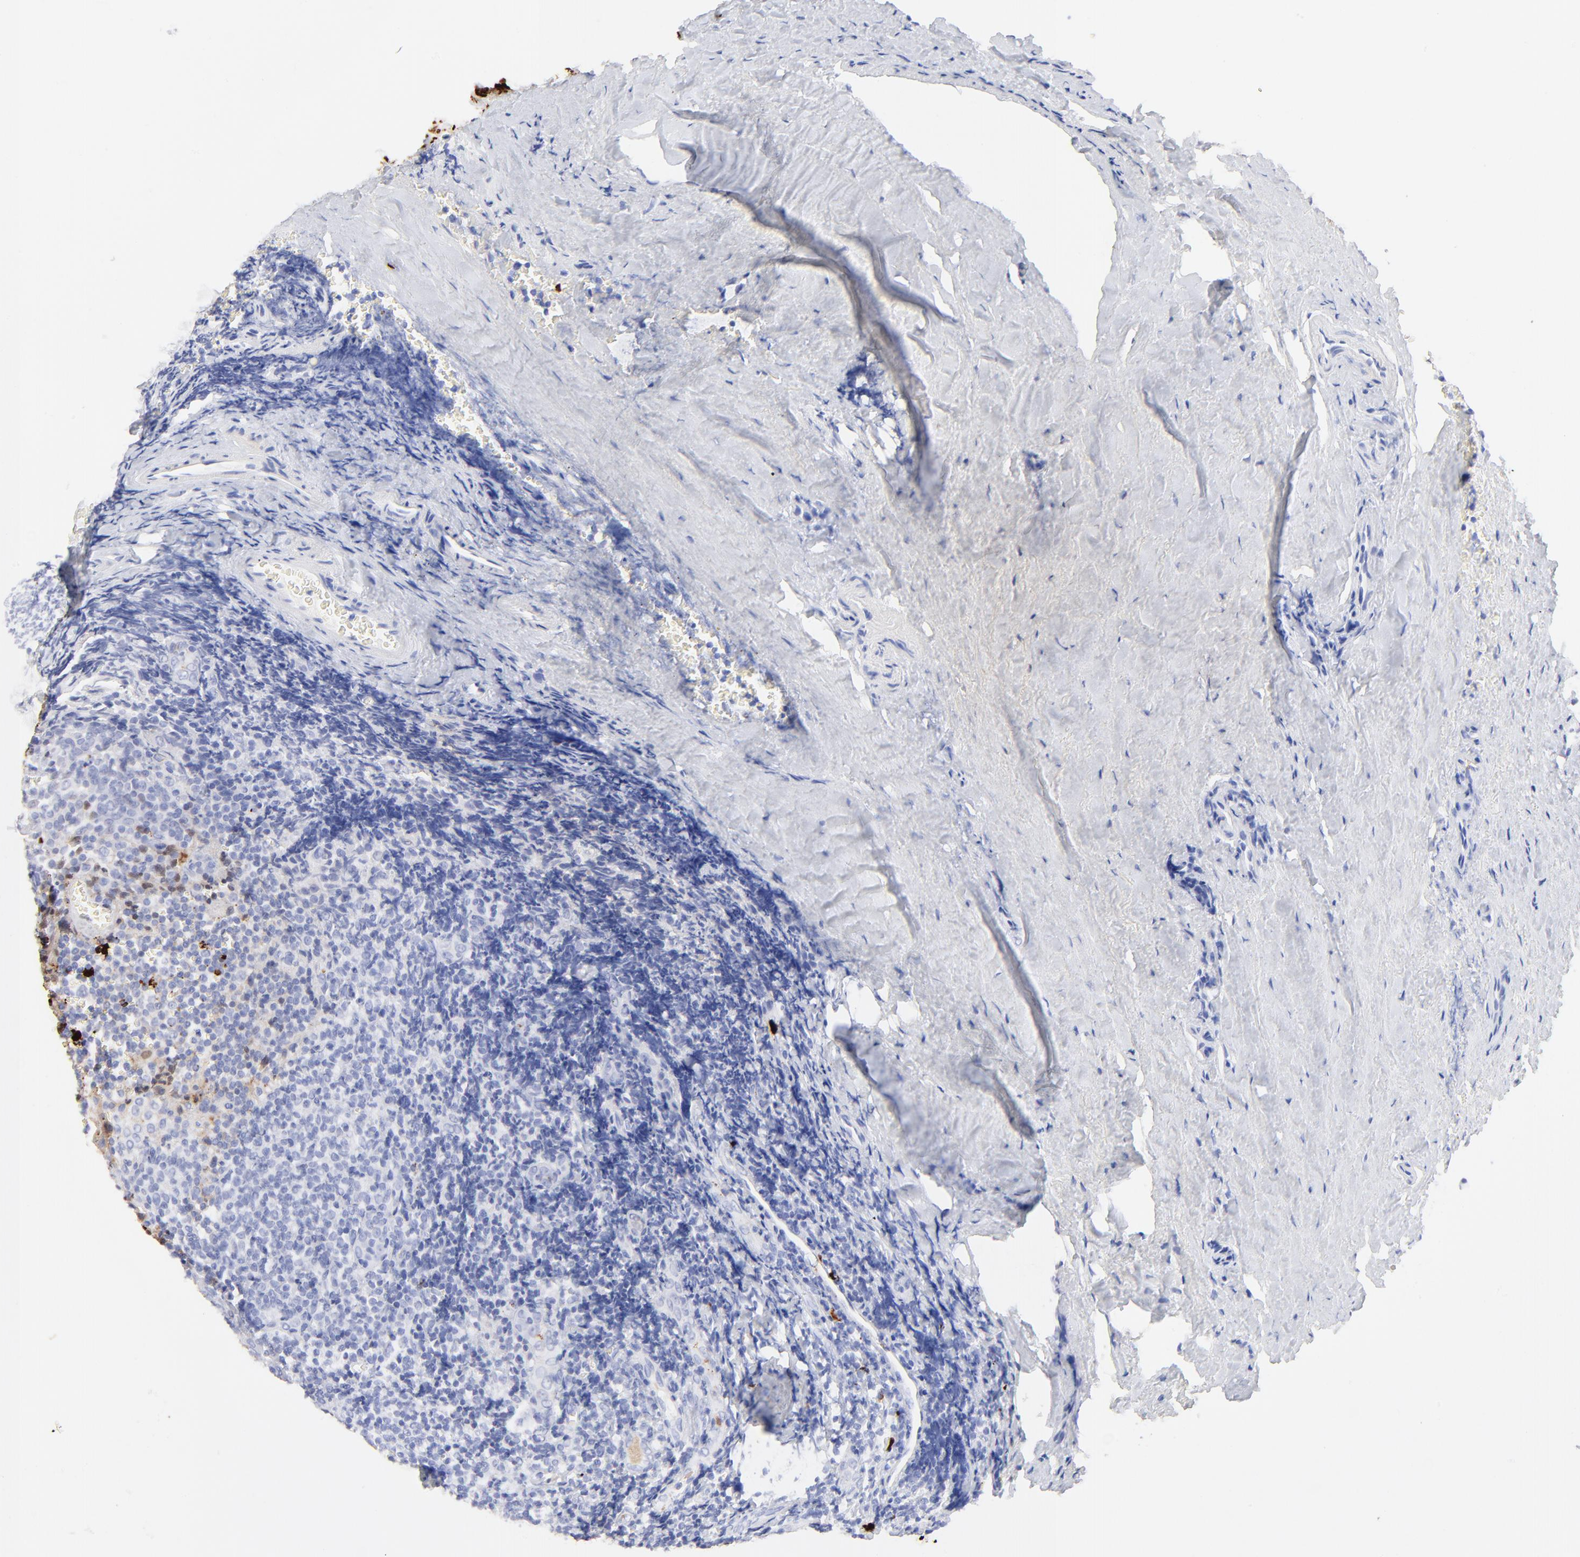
{"staining": {"intensity": "negative", "quantity": "none", "location": "none"}, "tissue": "tonsil", "cell_type": "Germinal center cells", "image_type": "normal", "snomed": [{"axis": "morphology", "description": "Normal tissue, NOS"}, {"axis": "topography", "description": "Tonsil"}], "caption": "This is a micrograph of IHC staining of benign tonsil, which shows no positivity in germinal center cells.", "gene": "S100A12", "patient": {"sex": "male", "age": 20}}